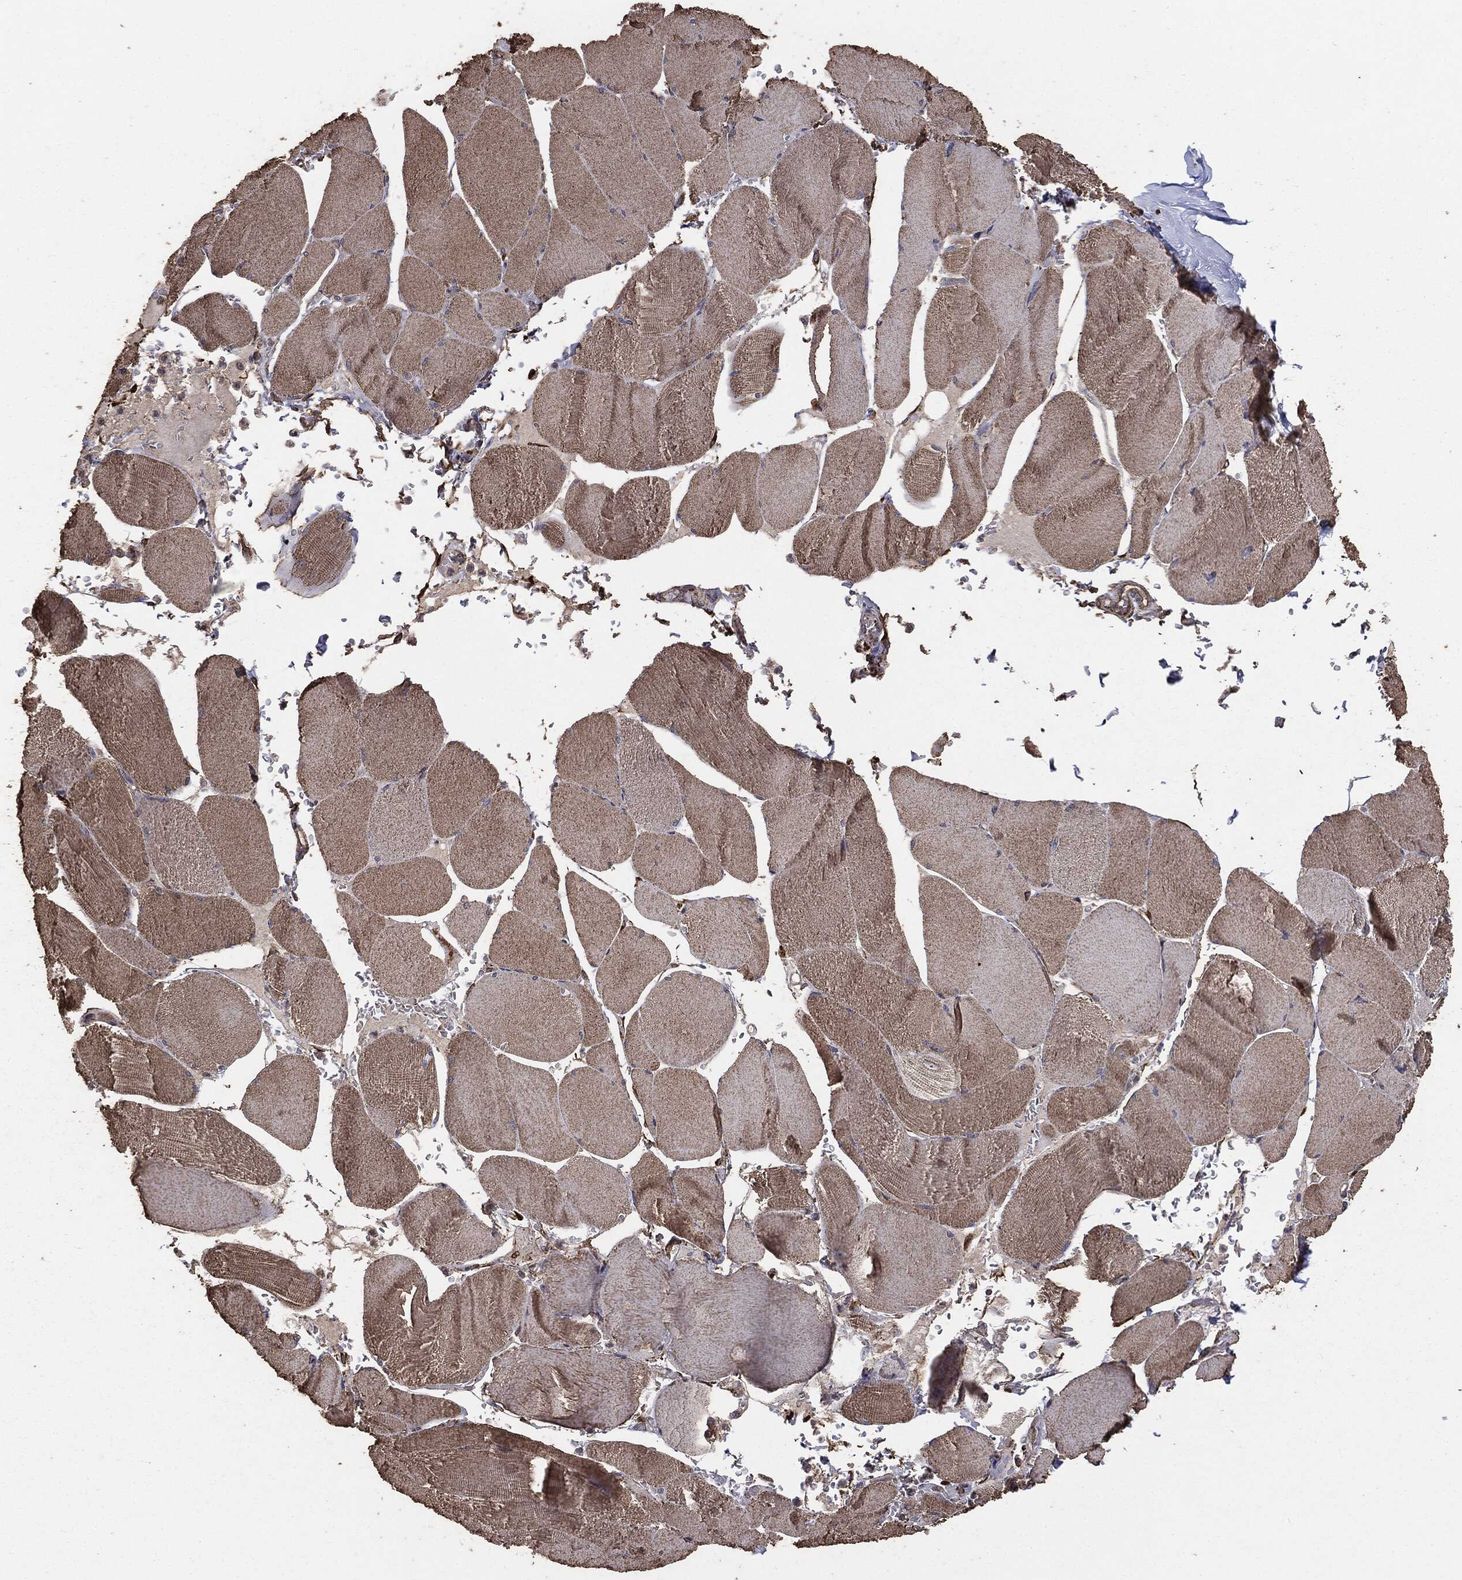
{"staining": {"intensity": "moderate", "quantity": ">75%", "location": "cytoplasmic/membranous"}, "tissue": "skeletal muscle", "cell_type": "Myocytes", "image_type": "normal", "snomed": [{"axis": "morphology", "description": "Normal tissue, NOS"}, {"axis": "topography", "description": "Skeletal muscle"}], "caption": "The histopathology image exhibits a brown stain indicating the presence of a protein in the cytoplasmic/membranous of myocytes in skeletal muscle. (DAB (3,3'-diaminobenzidine) IHC with brightfield microscopy, high magnification).", "gene": "MTOR", "patient": {"sex": "male", "age": 56}}